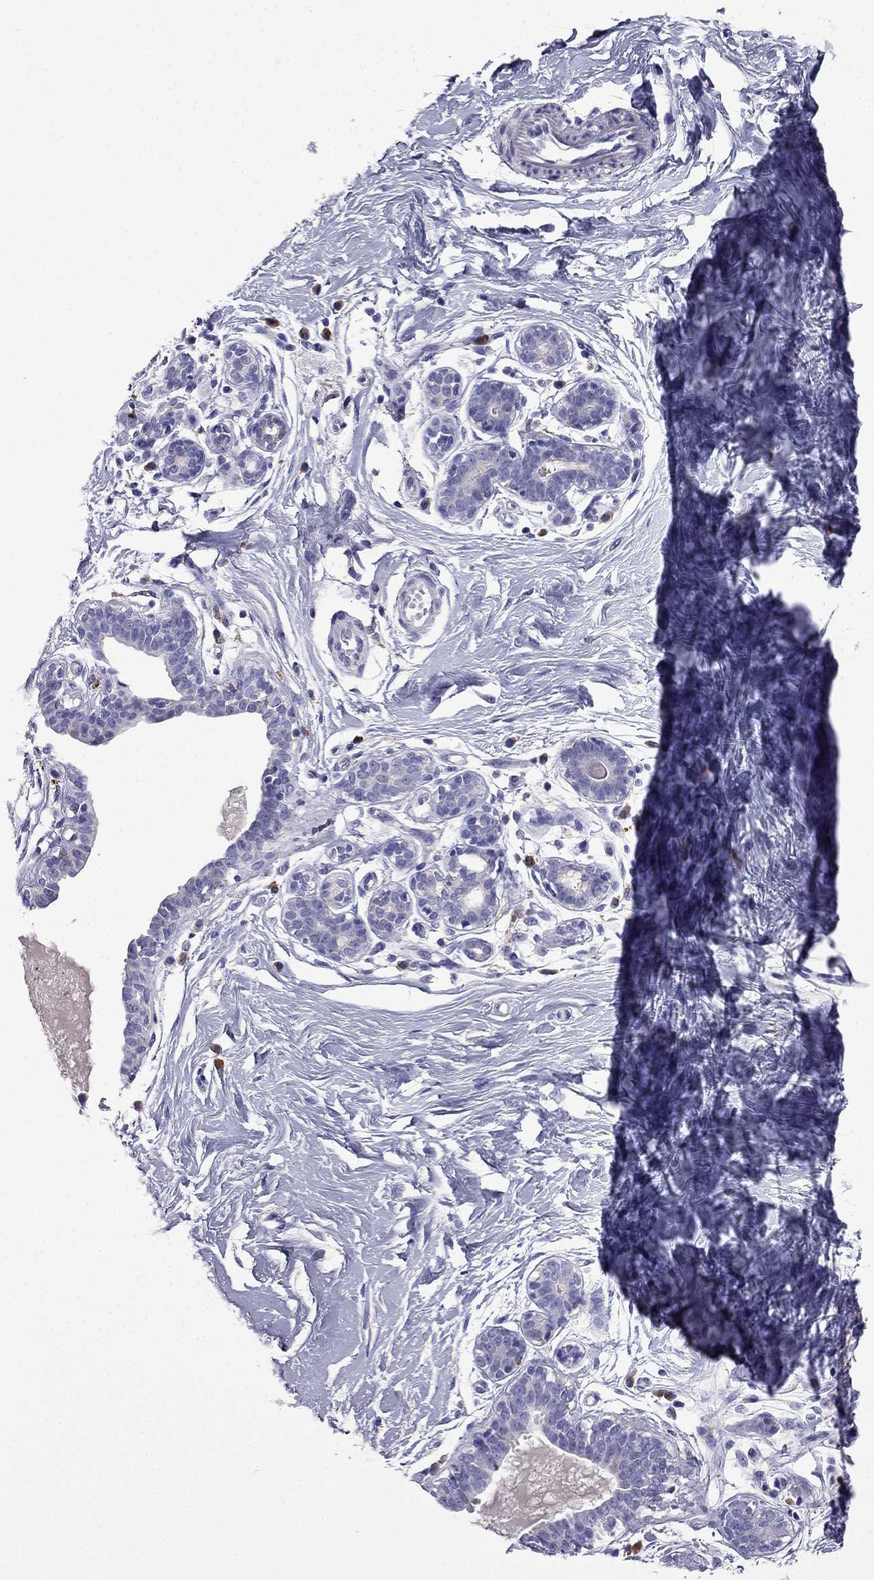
{"staining": {"intensity": "negative", "quantity": "none", "location": "none"}, "tissue": "breast", "cell_type": "Adipocytes", "image_type": "normal", "snomed": [{"axis": "morphology", "description": "Normal tissue, NOS"}, {"axis": "topography", "description": "Breast"}], "caption": "Immunohistochemical staining of unremarkable breast reveals no significant expression in adipocytes.", "gene": "TSSK4", "patient": {"sex": "female", "age": 37}}